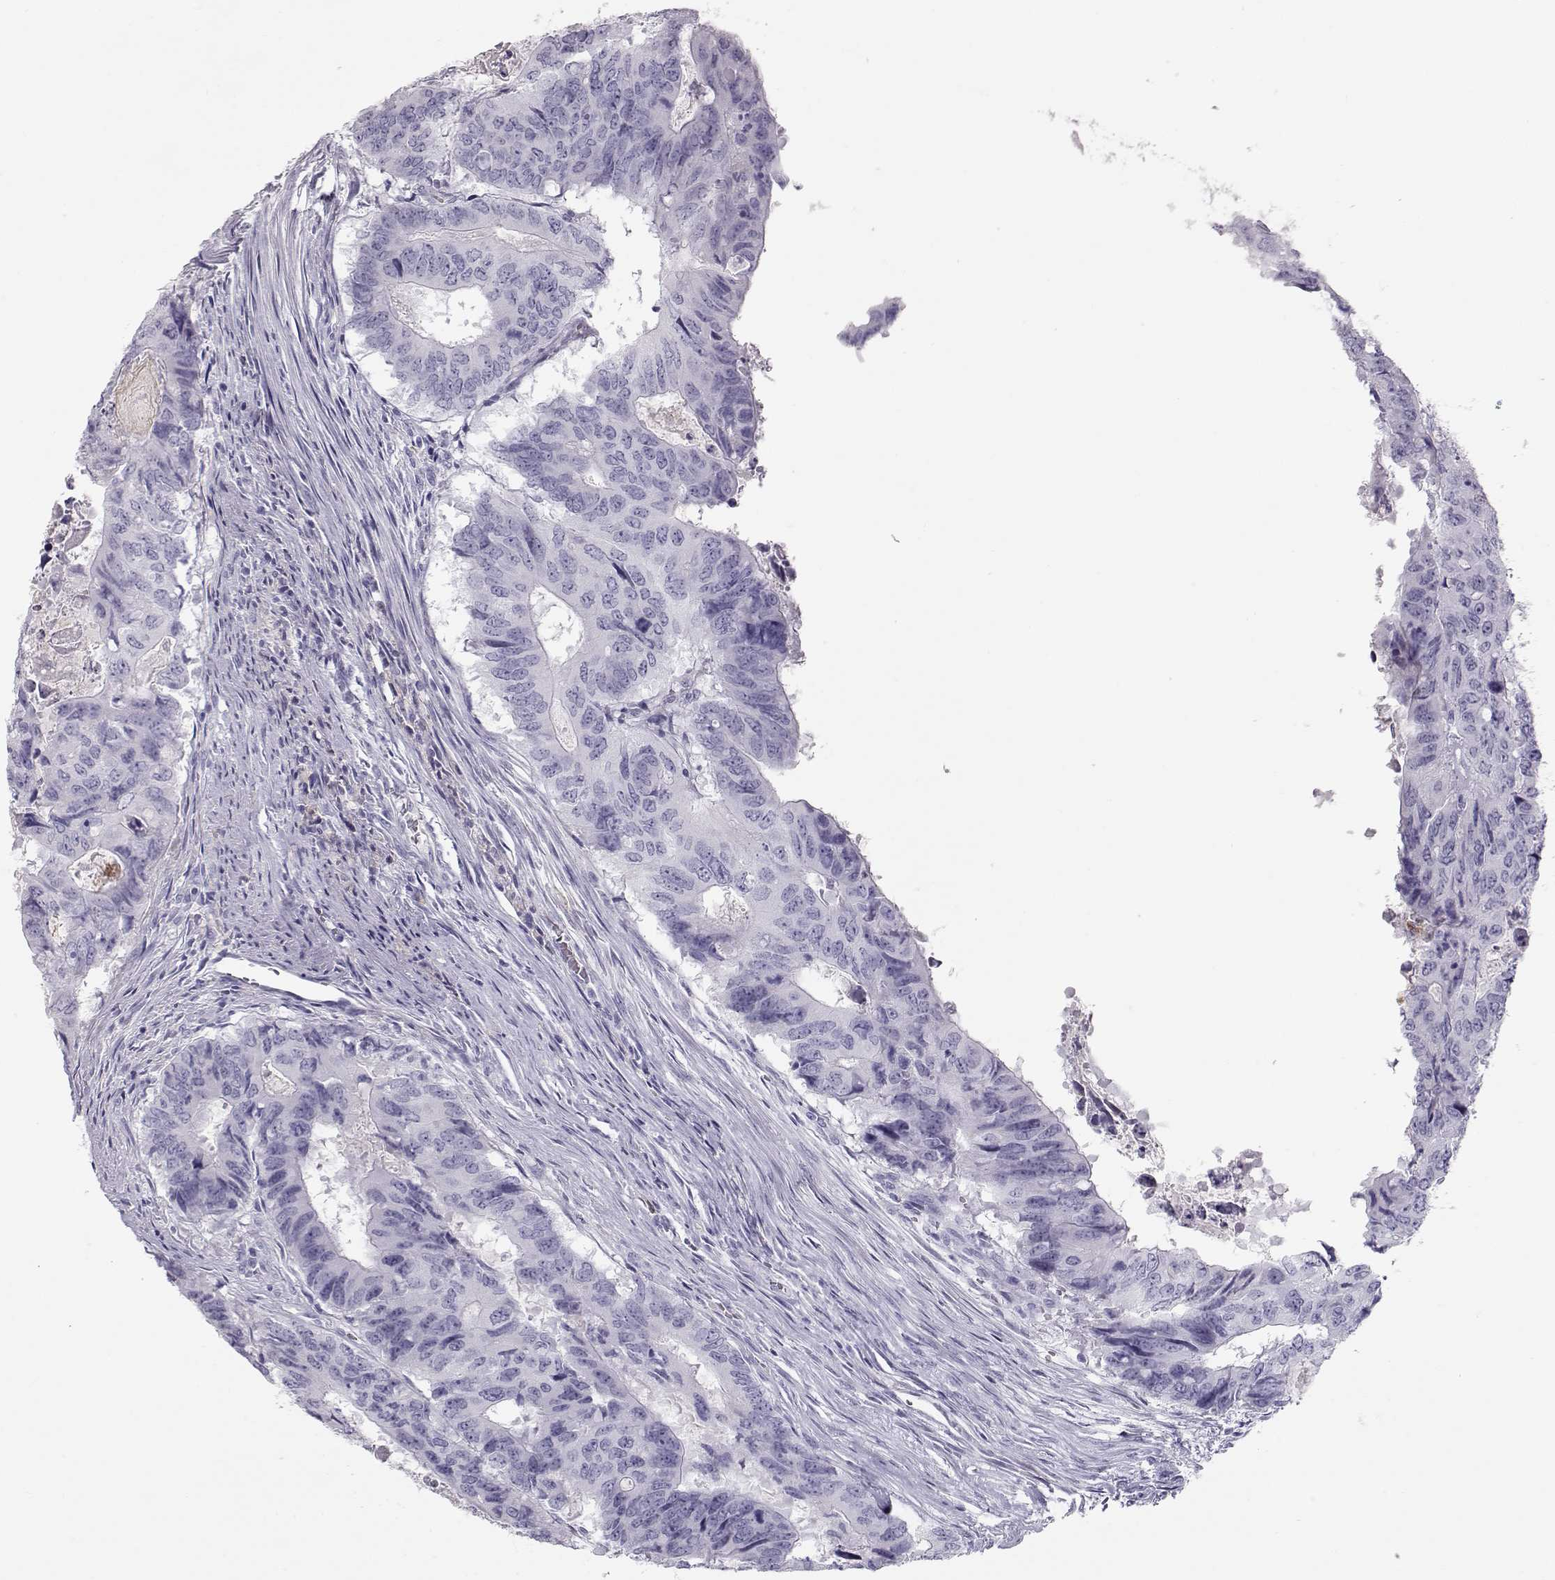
{"staining": {"intensity": "negative", "quantity": "none", "location": "none"}, "tissue": "colorectal cancer", "cell_type": "Tumor cells", "image_type": "cancer", "snomed": [{"axis": "morphology", "description": "Adenocarcinoma, NOS"}, {"axis": "topography", "description": "Colon"}], "caption": "The immunohistochemistry micrograph has no significant expression in tumor cells of colorectal cancer (adenocarcinoma) tissue.", "gene": "MIP", "patient": {"sex": "male", "age": 79}}